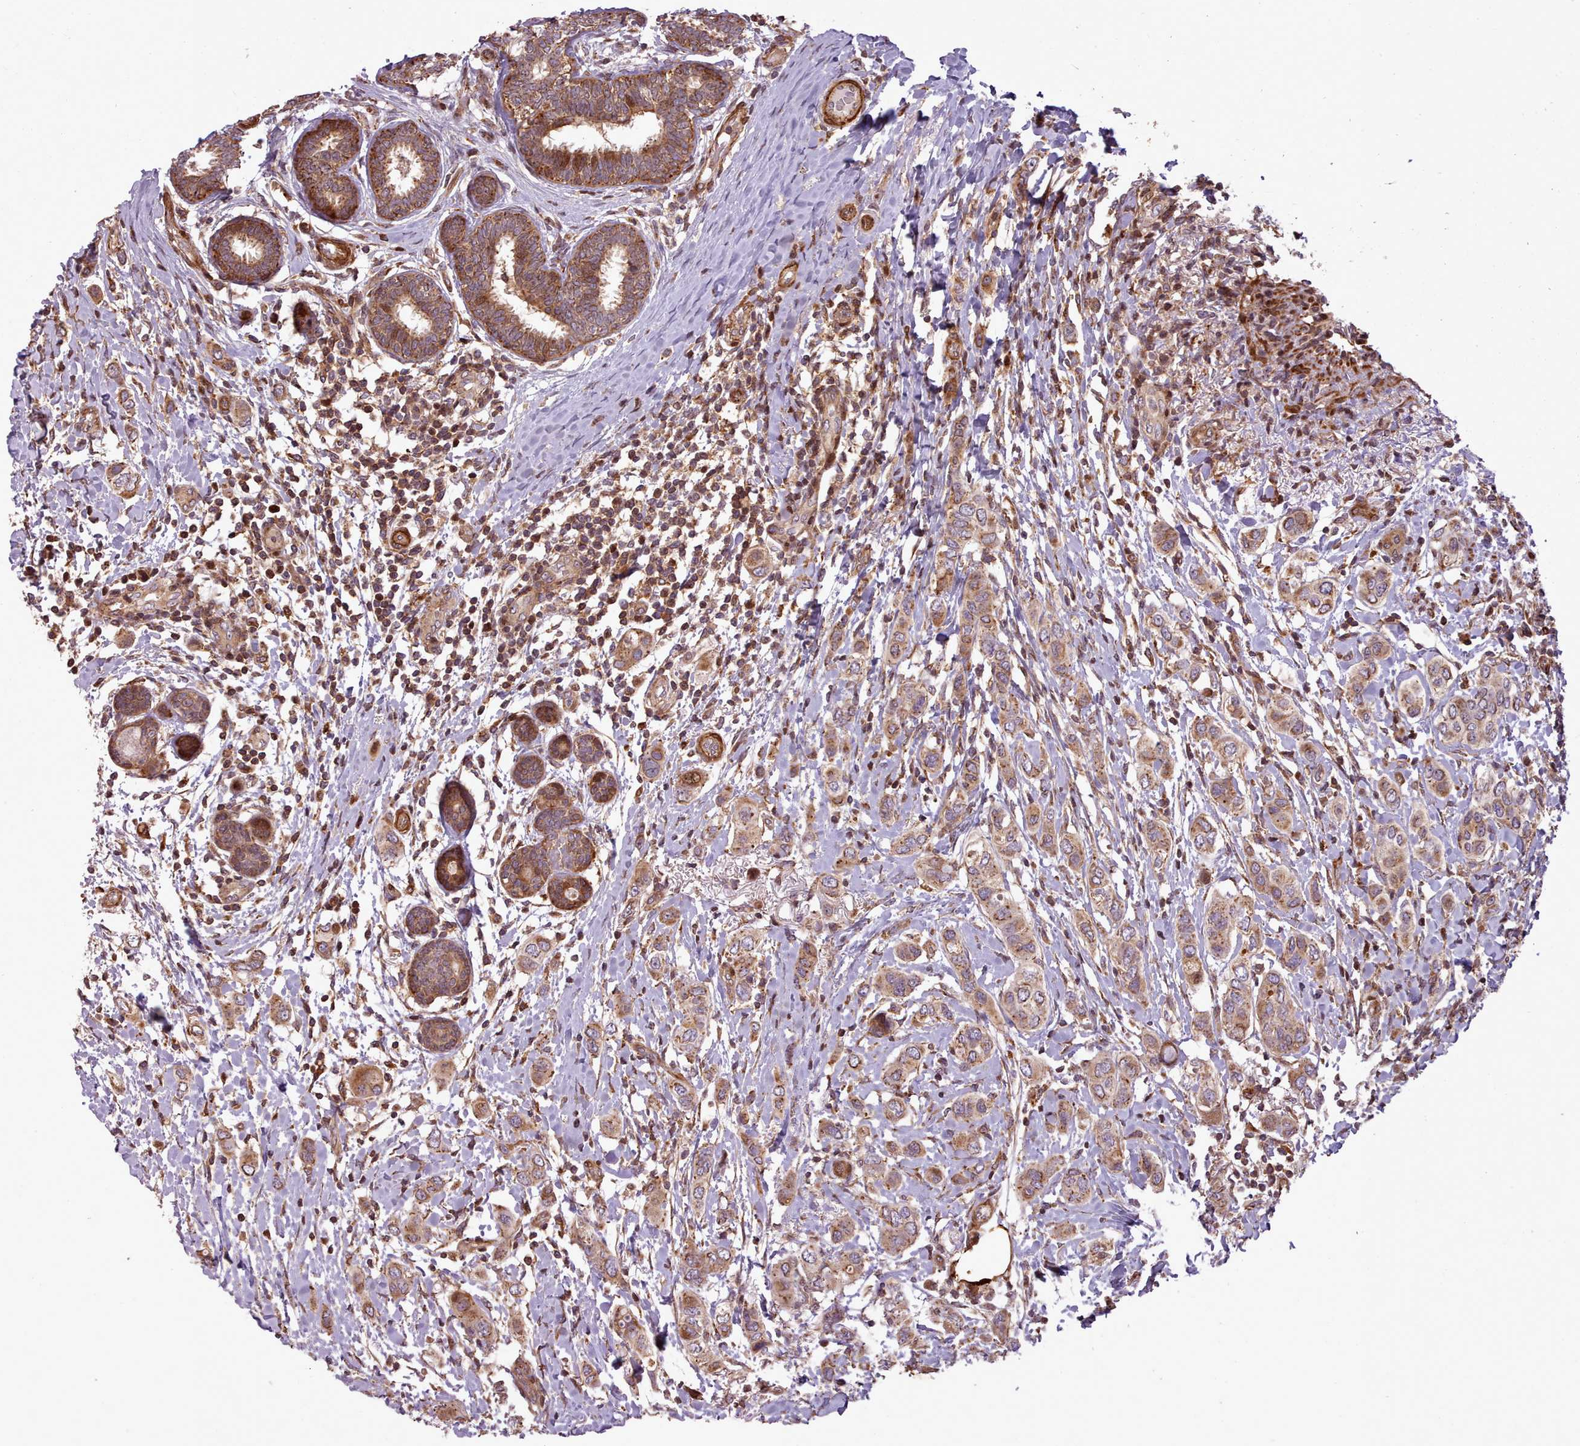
{"staining": {"intensity": "moderate", "quantity": ">75%", "location": "cytoplasmic/membranous"}, "tissue": "breast cancer", "cell_type": "Tumor cells", "image_type": "cancer", "snomed": [{"axis": "morphology", "description": "Lobular carcinoma"}, {"axis": "topography", "description": "Breast"}], "caption": "Protein expression analysis of human breast cancer (lobular carcinoma) reveals moderate cytoplasmic/membranous positivity in about >75% of tumor cells.", "gene": "NLRP7", "patient": {"sex": "female", "age": 51}}